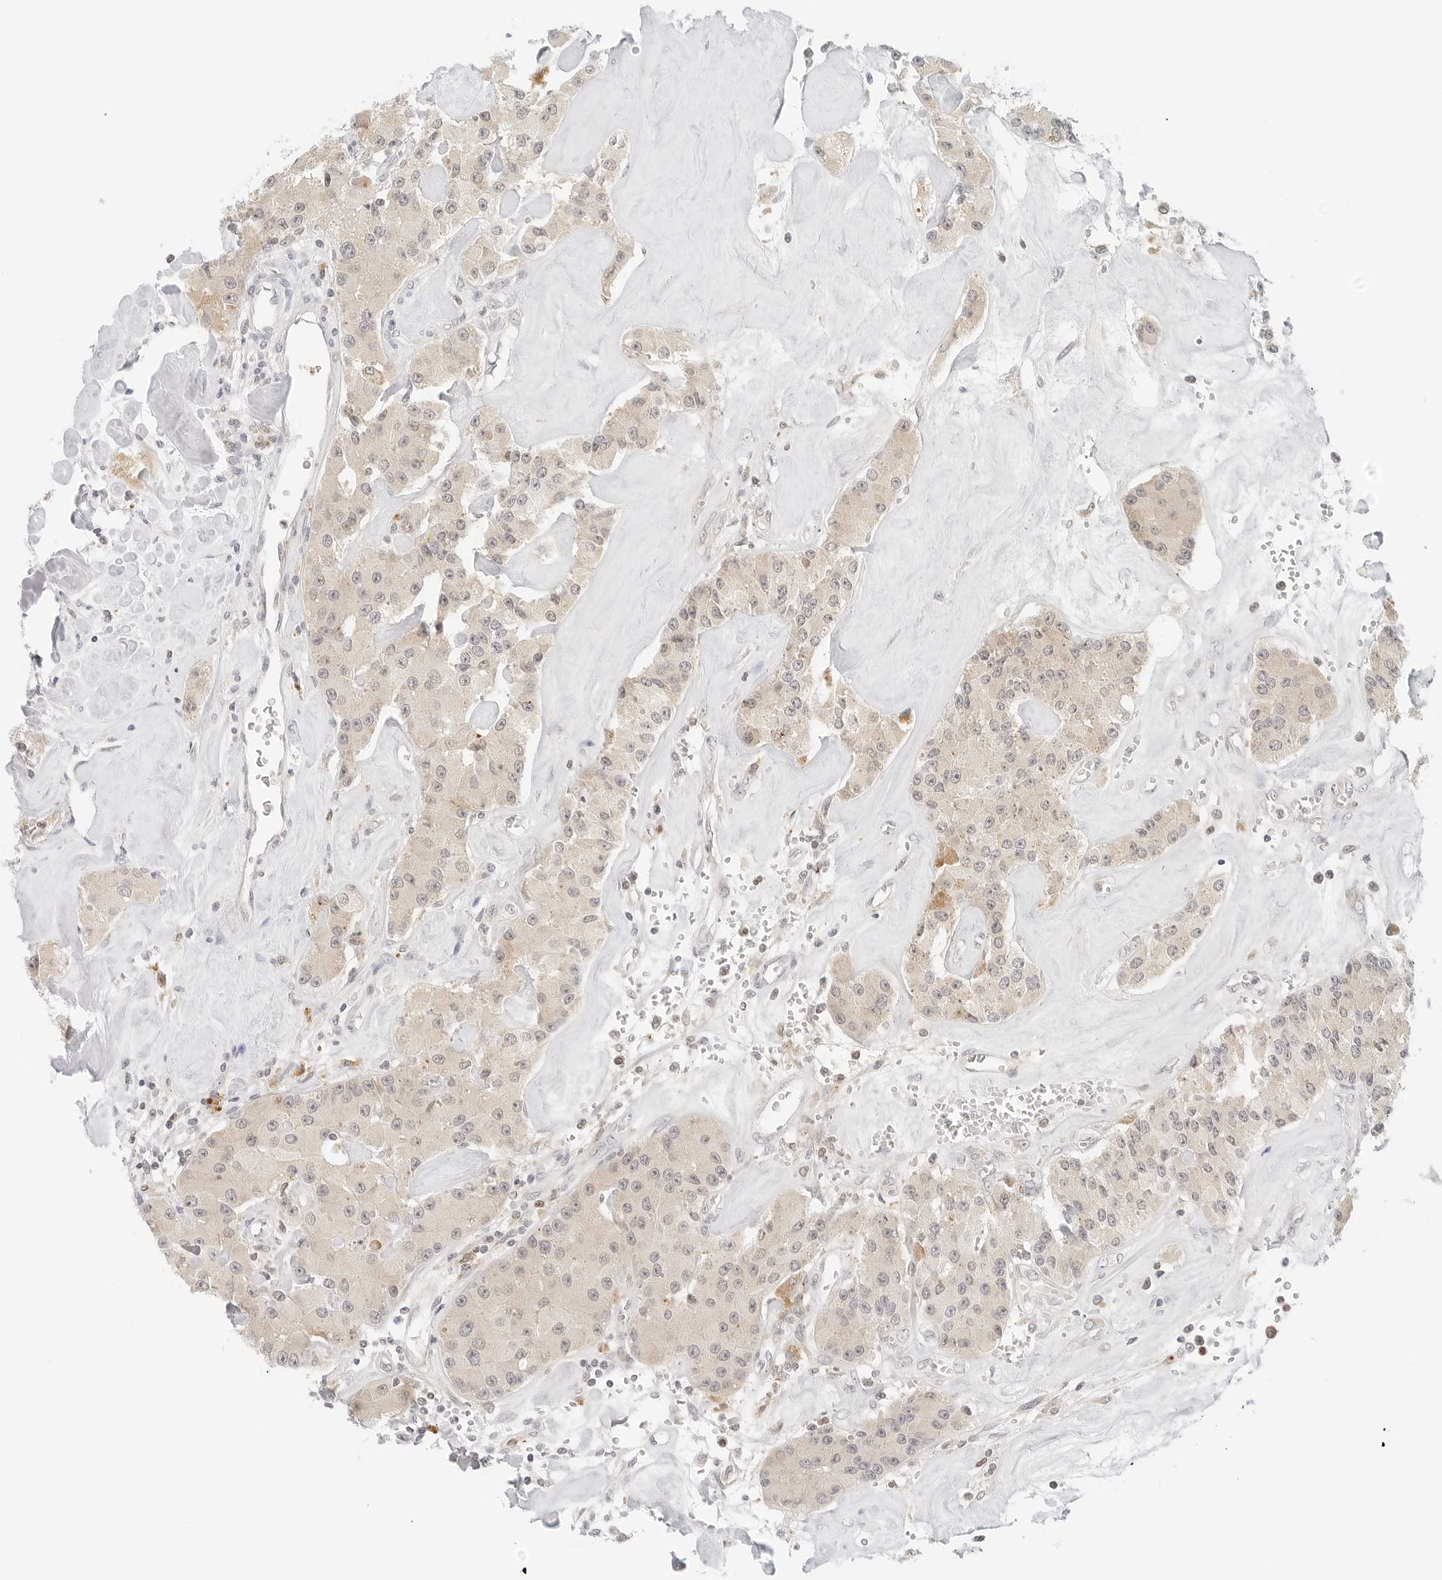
{"staining": {"intensity": "weak", "quantity": ">75%", "location": "cytoplasmic/membranous"}, "tissue": "carcinoid", "cell_type": "Tumor cells", "image_type": "cancer", "snomed": [{"axis": "morphology", "description": "Carcinoid, malignant, NOS"}, {"axis": "topography", "description": "Pancreas"}], "caption": "Malignant carcinoid was stained to show a protein in brown. There is low levels of weak cytoplasmic/membranous expression in approximately >75% of tumor cells.", "gene": "NEO1", "patient": {"sex": "male", "age": 41}}